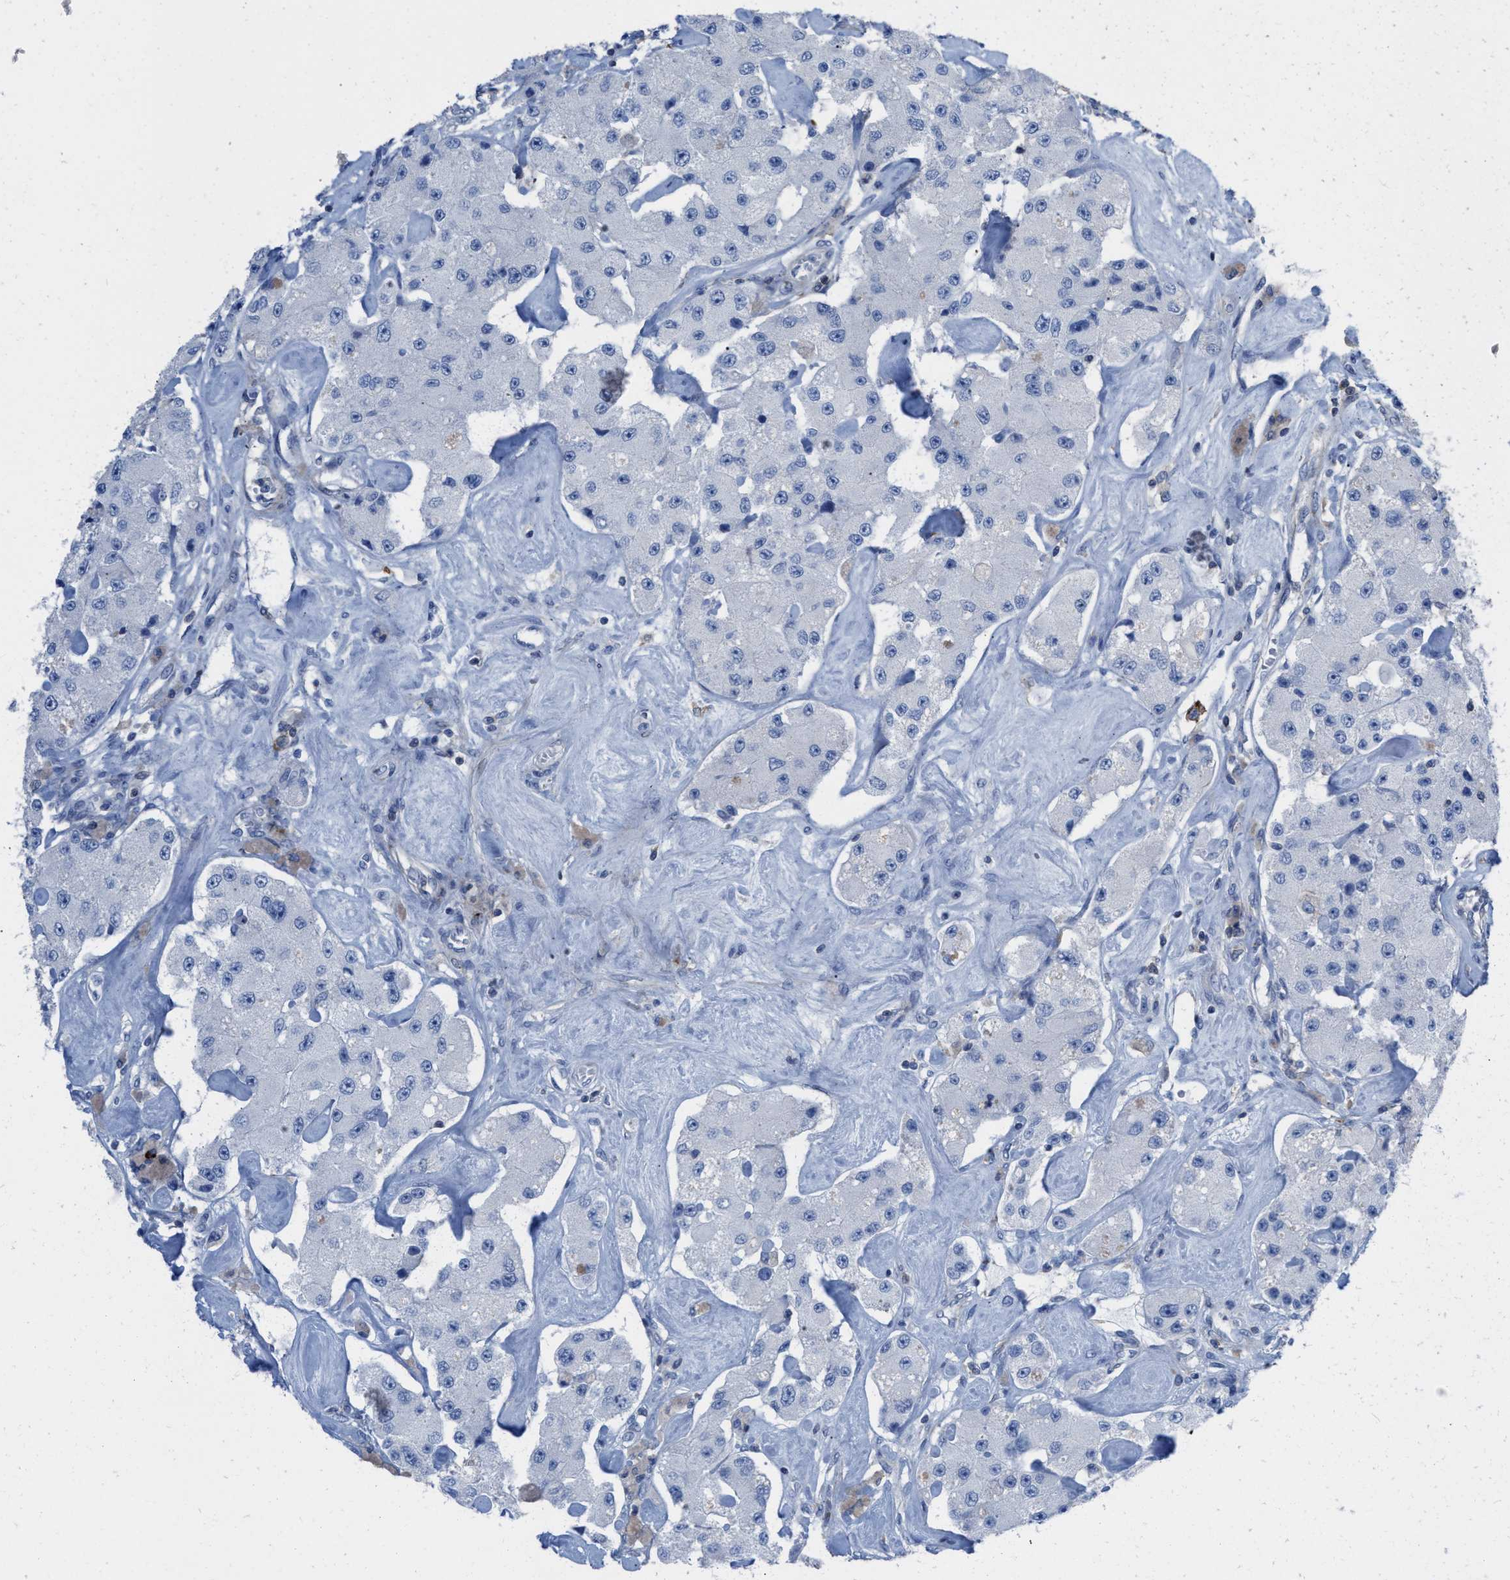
{"staining": {"intensity": "negative", "quantity": "none", "location": "none"}, "tissue": "carcinoid", "cell_type": "Tumor cells", "image_type": "cancer", "snomed": [{"axis": "morphology", "description": "Carcinoid, malignant, NOS"}, {"axis": "topography", "description": "Pancreas"}], "caption": "Carcinoid stained for a protein using immunohistochemistry demonstrates no expression tumor cells.", "gene": "PRMT2", "patient": {"sex": "male", "age": 41}}